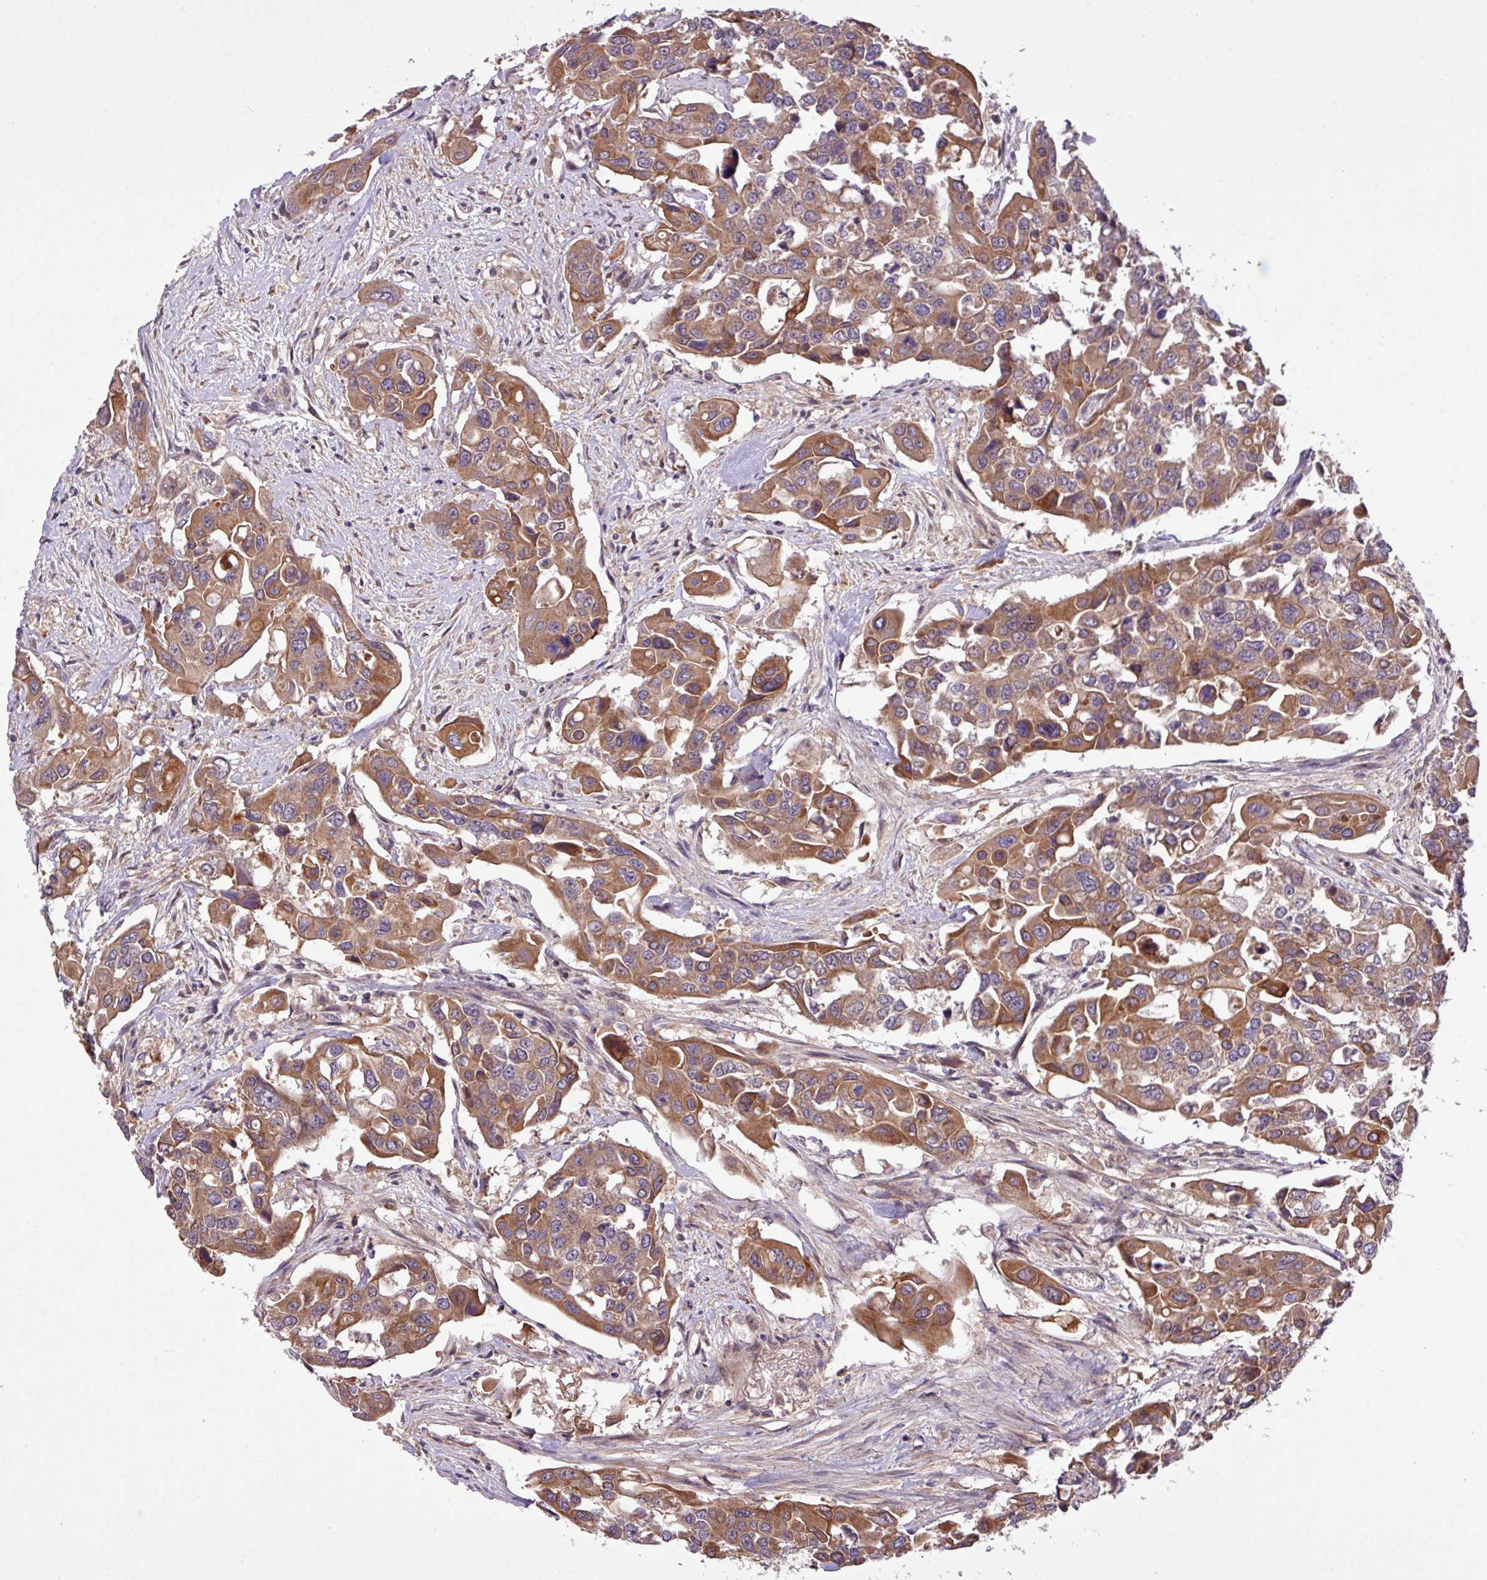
{"staining": {"intensity": "moderate", "quantity": ">75%", "location": "cytoplasmic/membranous"}, "tissue": "colorectal cancer", "cell_type": "Tumor cells", "image_type": "cancer", "snomed": [{"axis": "morphology", "description": "Adenocarcinoma, NOS"}, {"axis": "topography", "description": "Colon"}], "caption": "IHC (DAB) staining of colorectal adenocarcinoma exhibits moderate cytoplasmic/membranous protein positivity in about >75% of tumor cells.", "gene": "TIMM10B", "patient": {"sex": "male", "age": 77}}